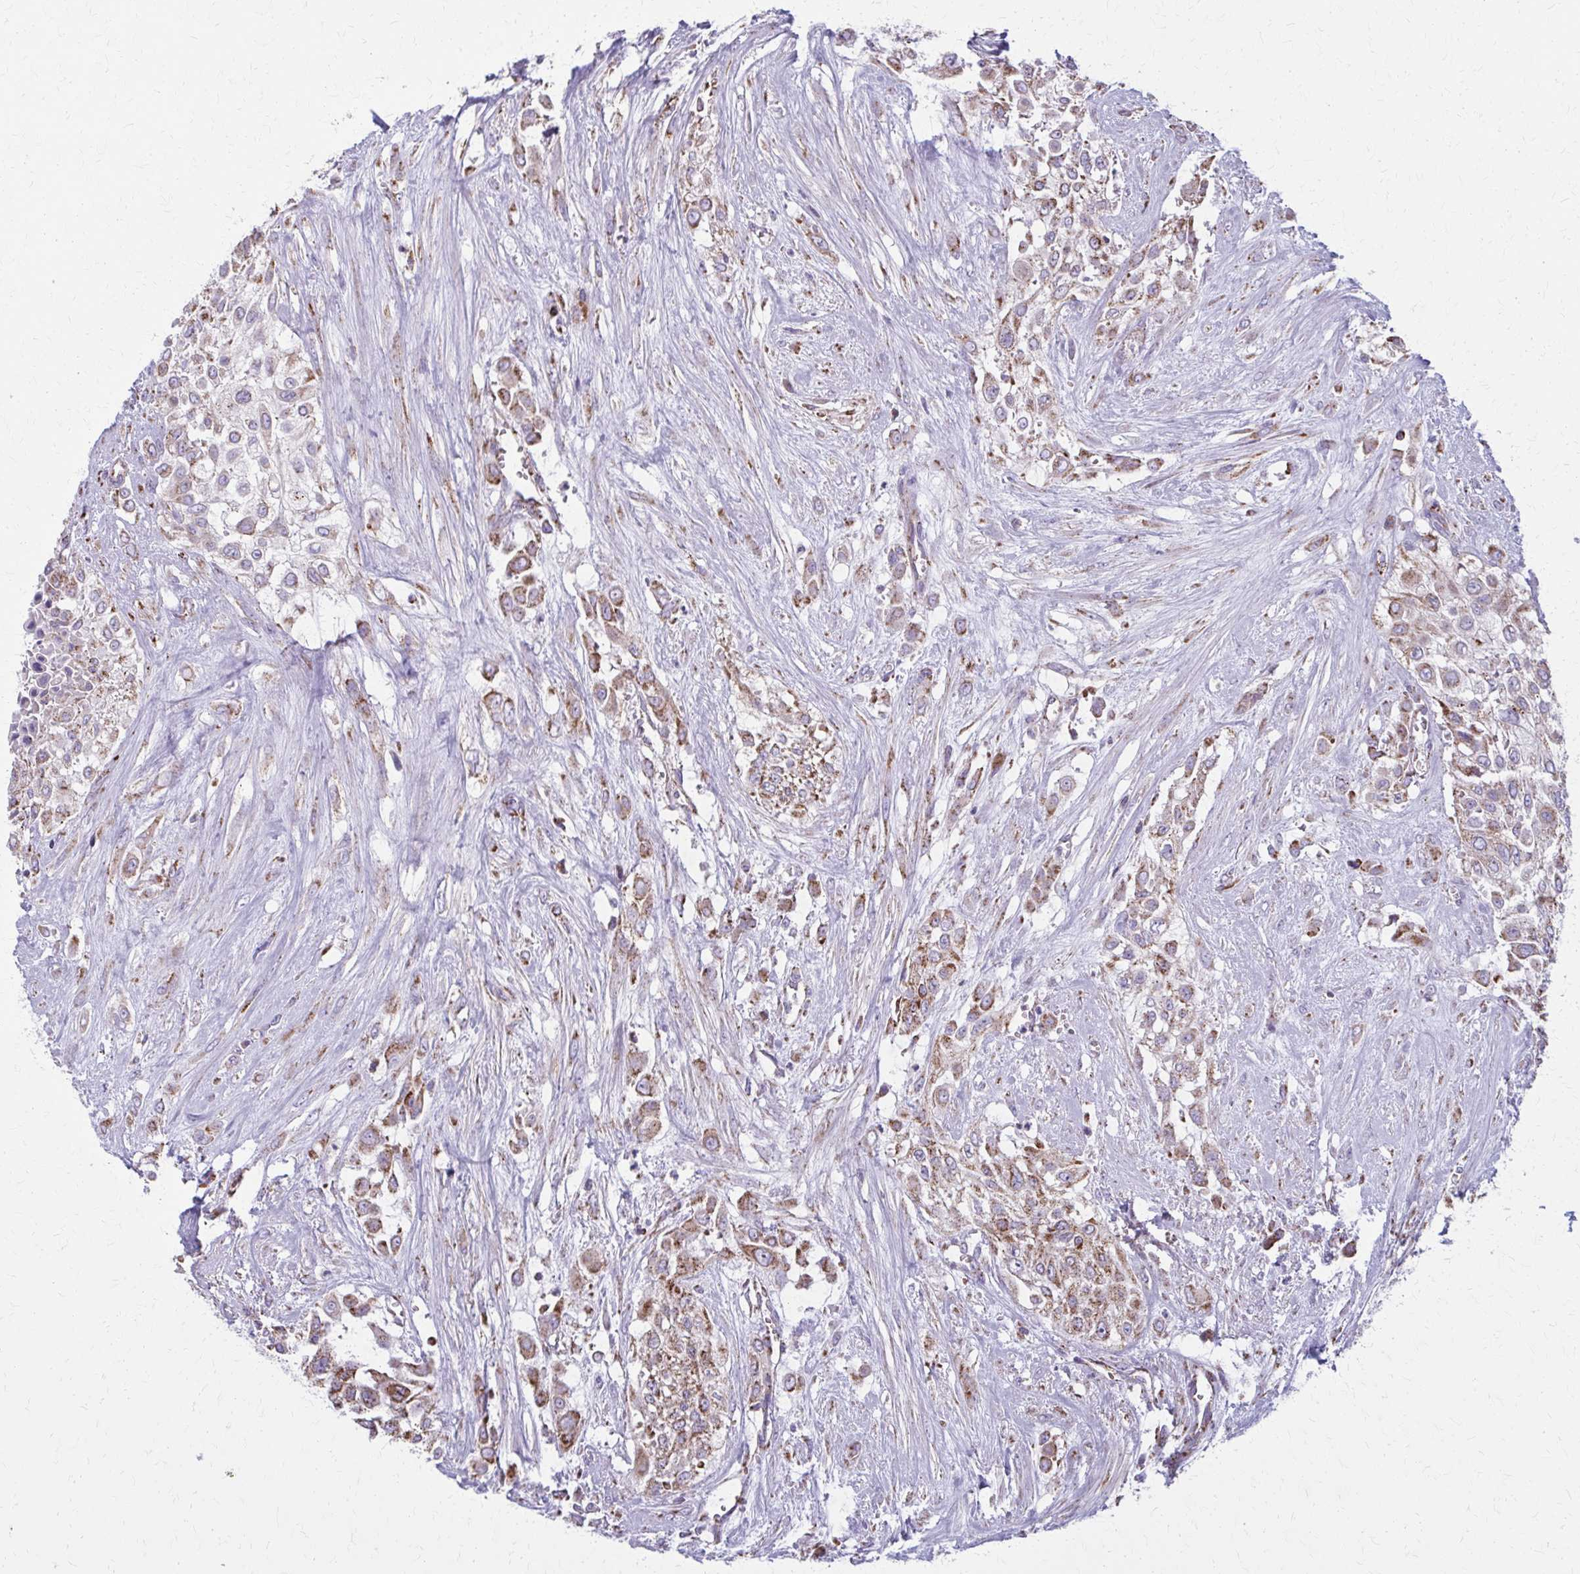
{"staining": {"intensity": "moderate", "quantity": ">75%", "location": "cytoplasmic/membranous"}, "tissue": "urothelial cancer", "cell_type": "Tumor cells", "image_type": "cancer", "snomed": [{"axis": "morphology", "description": "Urothelial carcinoma, High grade"}, {"axis": "topography", "description": "Urinary bladder"}], "caption": "Immunohistochemistry micrograph of neoplastic tissue: high-grade urothelial carcinoma stained using IHC demonstrates medium levels of moderate protein expression localized specifically in the cytoplasmic/membranous of tumor cells, appearing as a cytoplasmic/membranous brown color.", "gene": "TVP23A", "patient": {"sex": "male", "age": 57}}